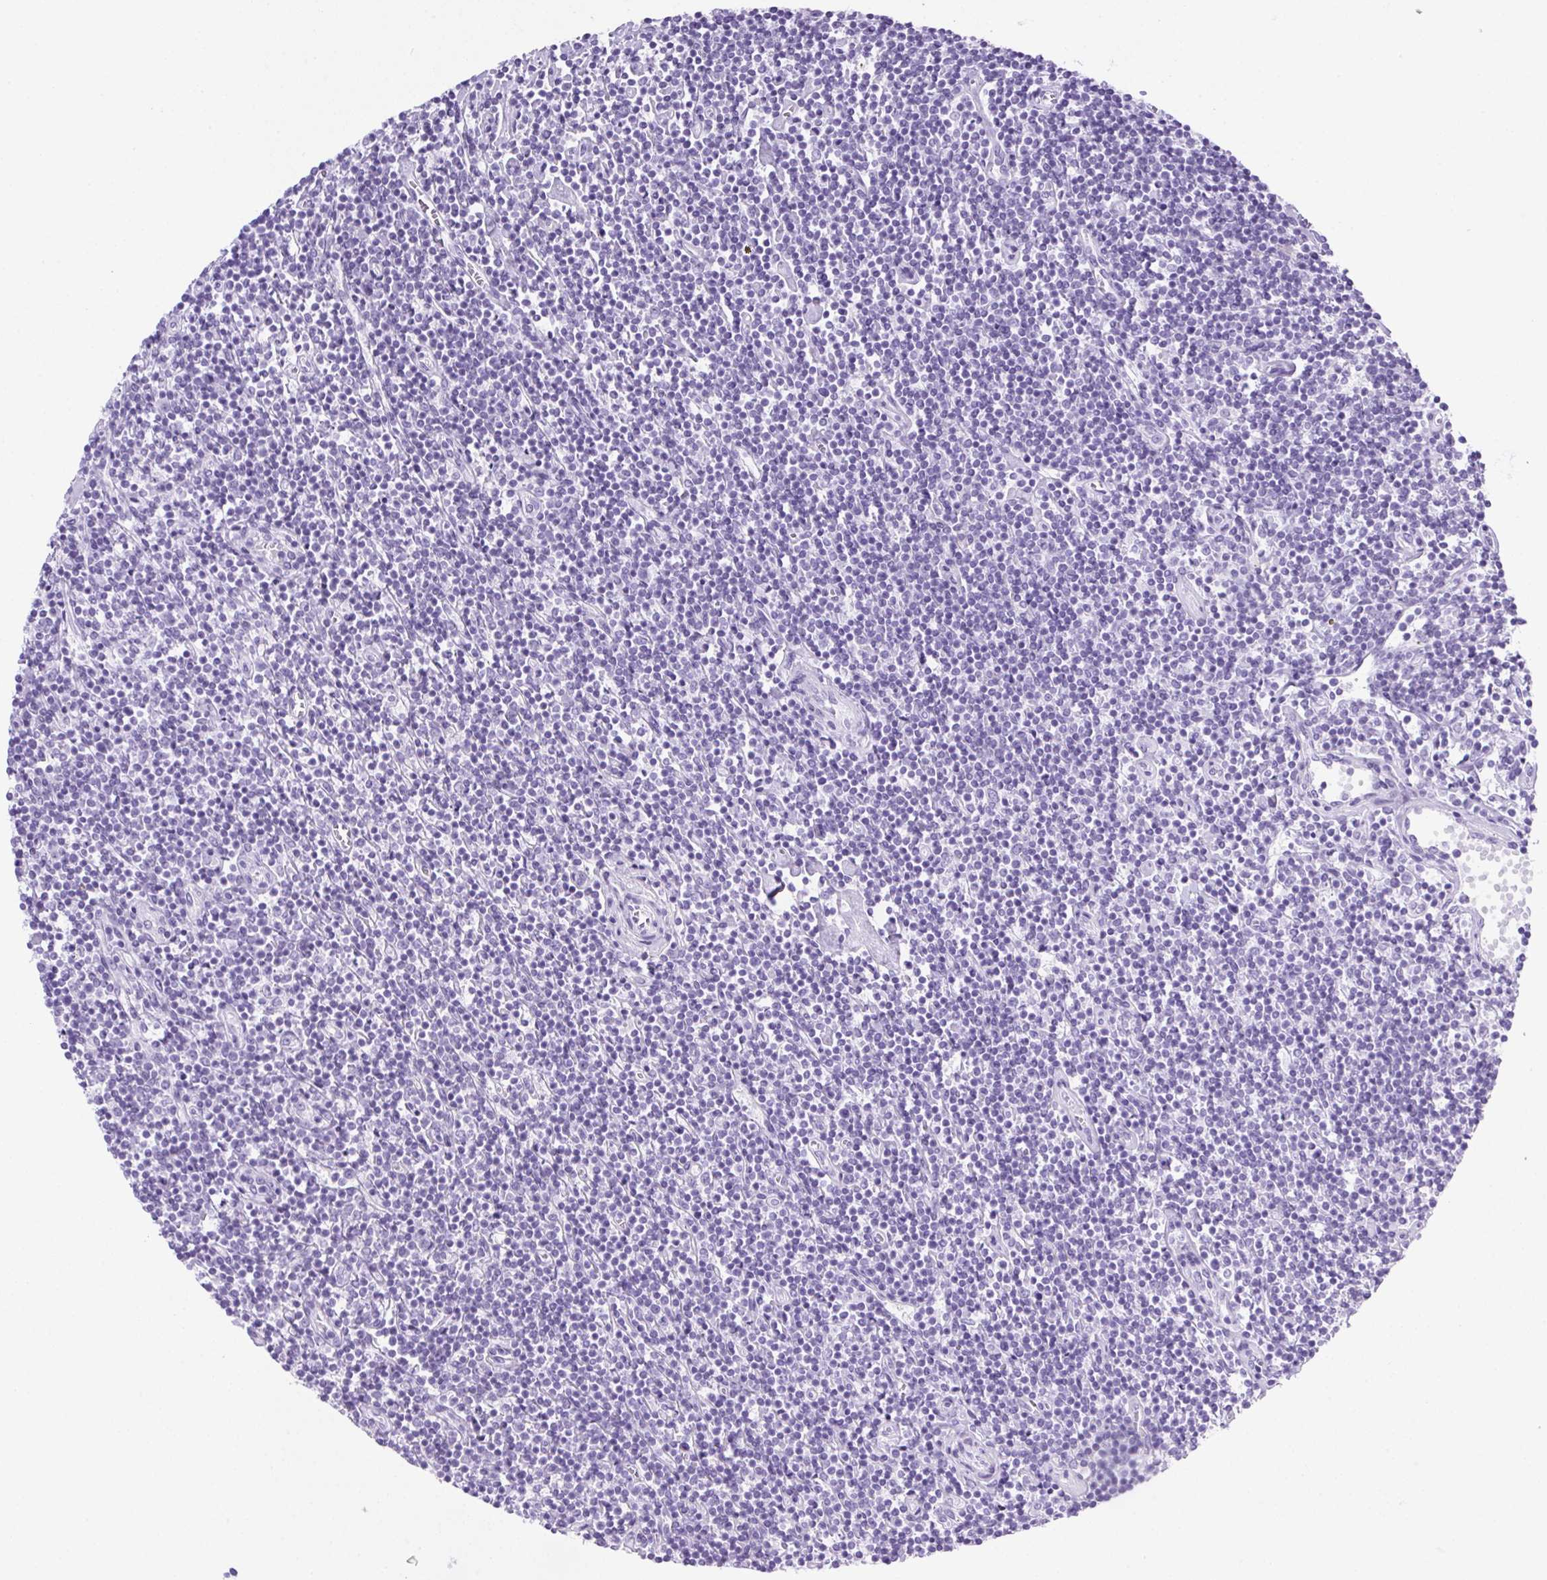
{"staining": {"intensity": "negative", "quantity": "none", "location": "none"}, "tissue": "lymphoma", "cell_type": "Tumor cells", "image_type": "cancer", "snomed": [{"axis": "morphology", "description": "Hodgkin's disease, NOS"}, {"axis": "topography", "description": "Lymph node"}], "caption": "A photomicrograph of human Hodgkin's disease is negative for staining in tumor cells.", "gene": "SPACA5B", "patient": {"sex": "male", "age": 40}}